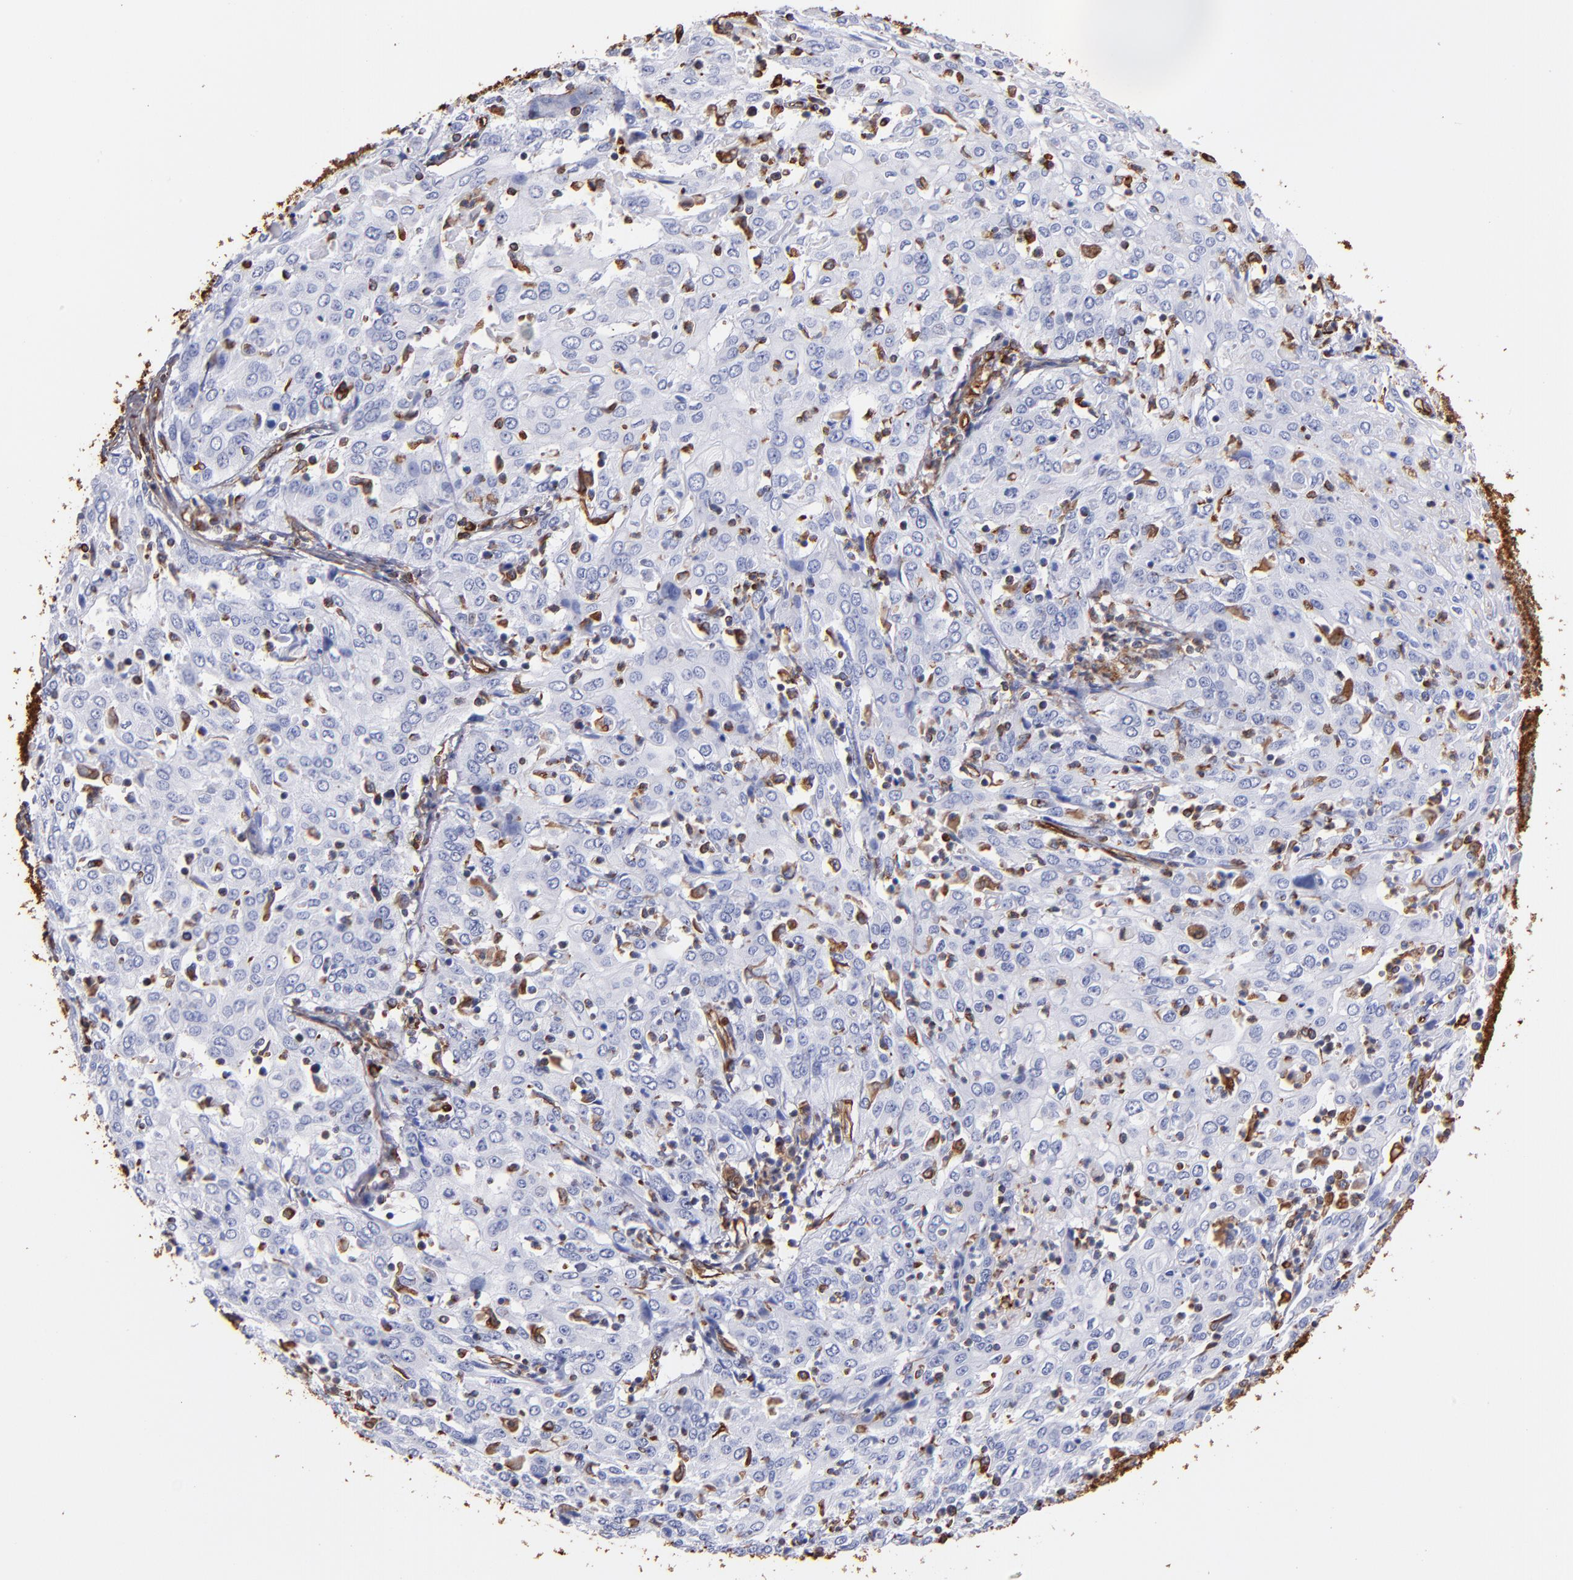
{"staining": {"intensity": "strong", "quantity": "<25%", "location": "cytoplasmic/membranous,nuclear"}, "tissue": "cervical cancer", "cell_type": "Tumor cells", "image_type": "cancer", "snomed": [{"axis": "morphology", "description": "Squamous cell carcinoma, NOS"}, {"axis": "topography", "description": "Cervix"}], "caption": "Immunohistochemistry (IHC) (DAB) staining of human cervical squamous cell carcinoma reveals strong cytoplasmic/membranous and nuclear protein staining in about <25% of tumor cells.", "gene": "VIM", "patient": {"sex": "female", "age": 39}}